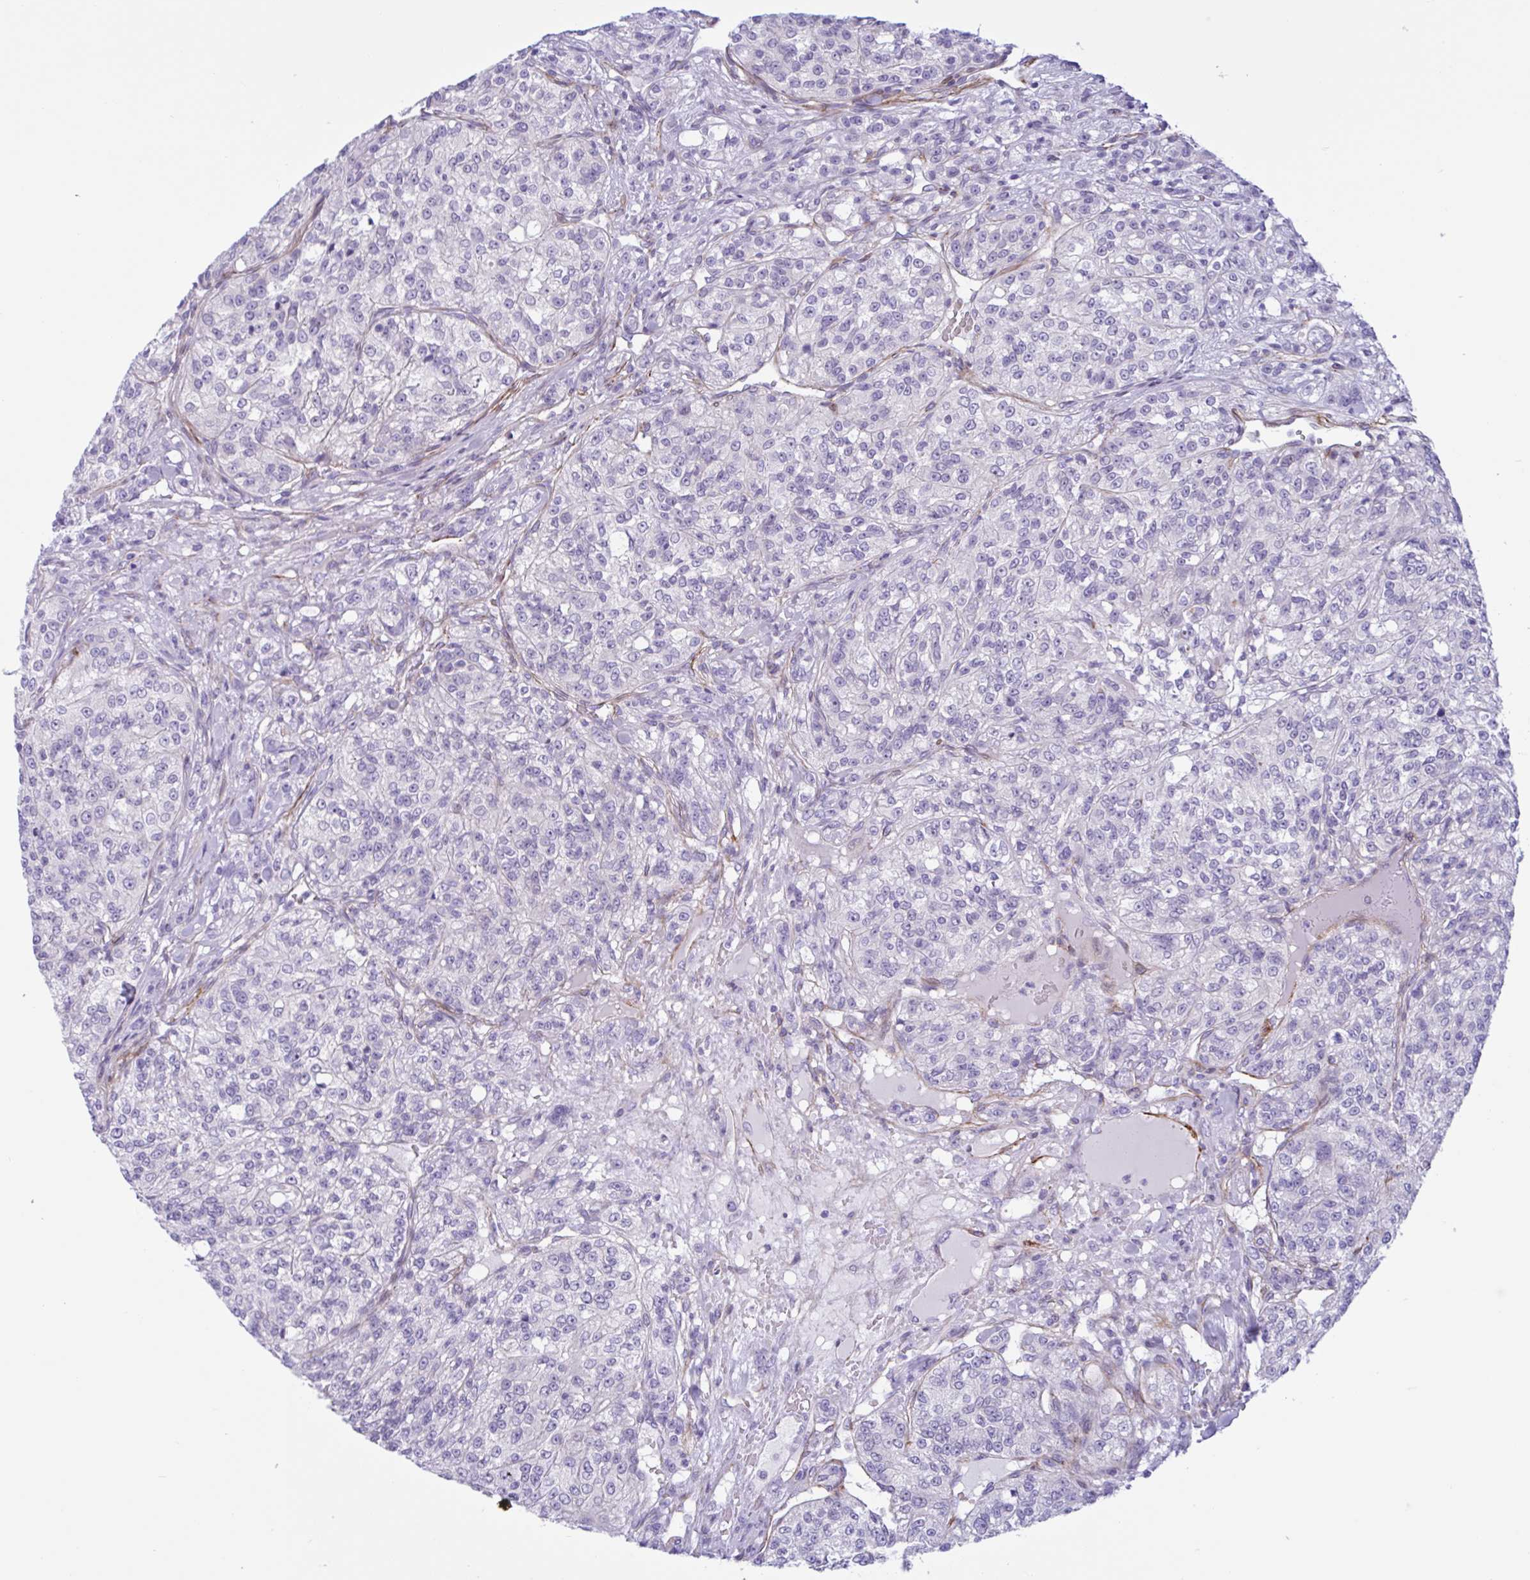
{"staining": {"intensity": "negative", "quantity": "none", "location": "none"}, "tissue": "renal cancer", "cell_type": "Tumor cells", "image_type": "cancer", "snomed": [{"axis": "morphology", "description": "Adenocarcinoma, NOS"}, {"axis": "topography", "description": "Kidney"}], "caption": "The micrograph reveals no significant expression in tumor cells of renal cancer. (DAB immunohistochemistry (IHC) with hematoxylin counter stain).", "gene": "AHCYL2", "patient": {"sex": "female", "age": 63}}